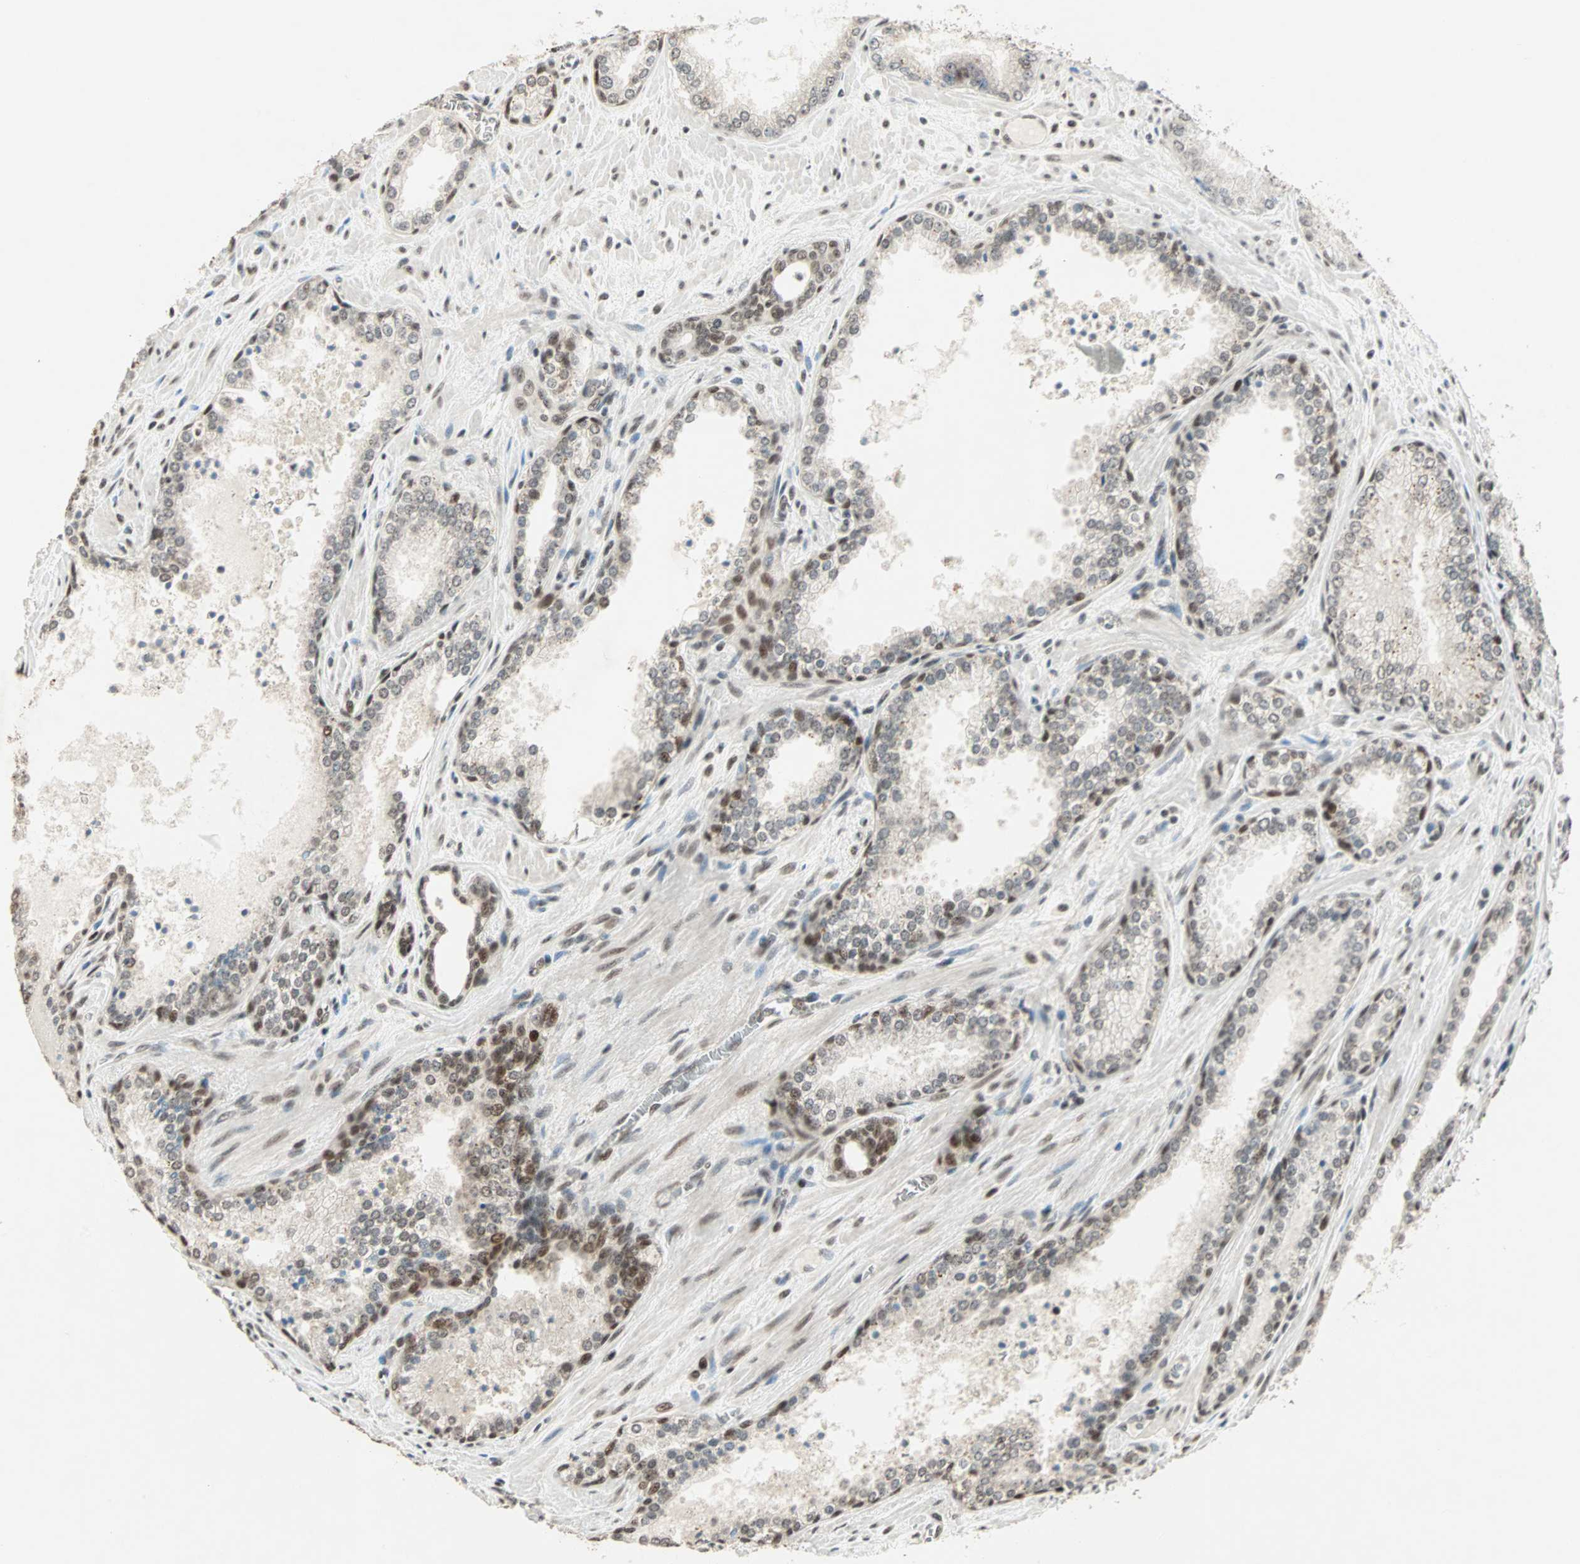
{"staining": {"intensity": "moderate", "quantity": "25%-75%", "location": "nuclear"}, "tissue": "prostate cancer", "cell_type": "Tumor cells", "image_type": "cancer", "snomed": [{"axis": "morphology", "description": "Adenocarcinoma, Low grade"}, {"axis": "topography", "description": "Prostate"}], "caption": "Human low-grade adenocarcinoma (prostate) stained for a protein (brown) shows moderate nuclear positive expression in approximately 25%-75% of tumor cells.", "gene": "MDC1", "patient": {"sex": "male", "age": 60}}